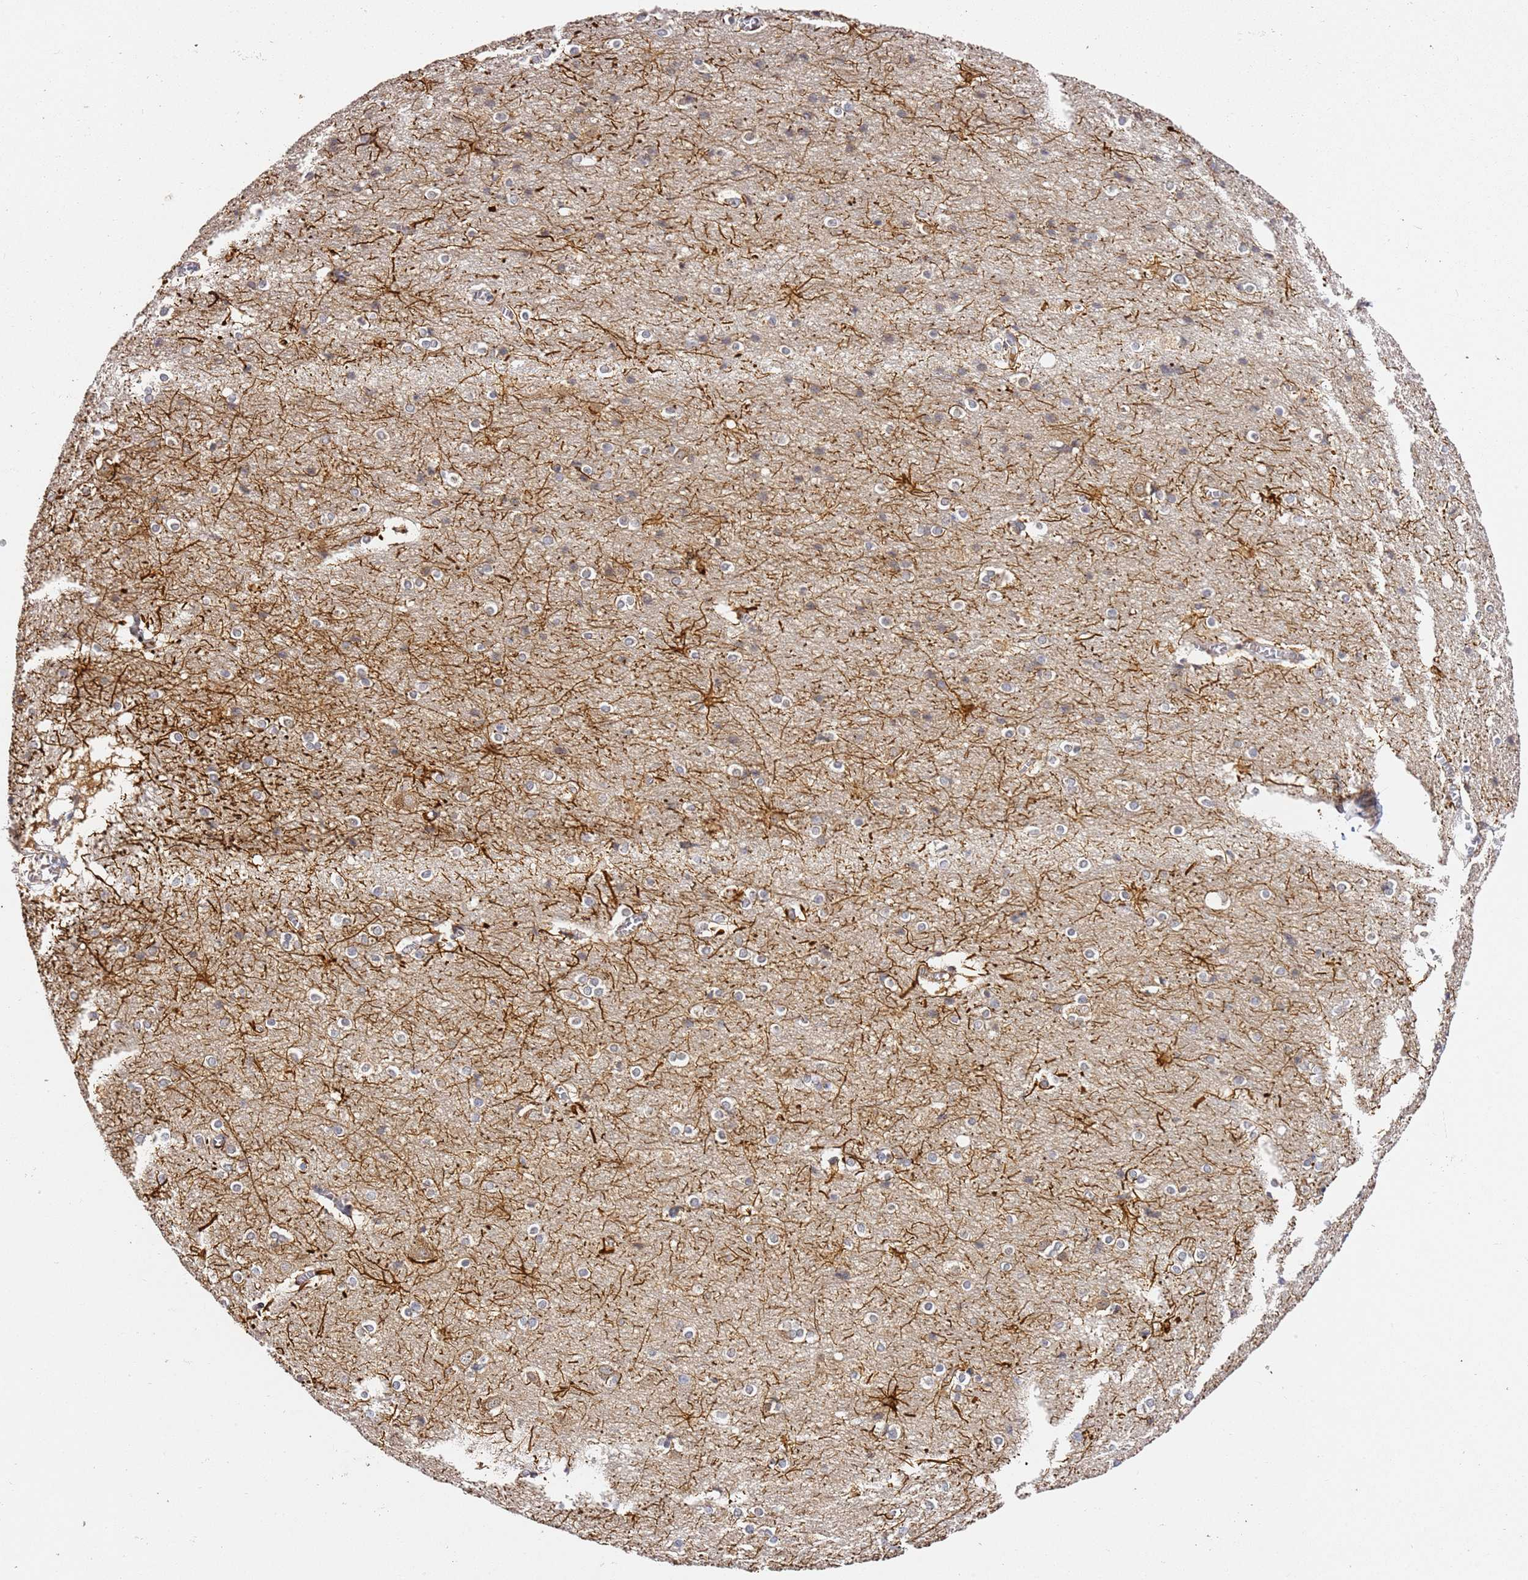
{"staining": {"intensity": "moderate", "quantity": ">75%", "location": "cytoplasmic/membranous"}, "tissue": "cerebral cortex", "cell_type": "Endothelial cells", "image_type": "normal", "snomed": [{"axis": "morphology", "description": "Normal tissue, NOS"}, {"axis": "topography", "description": "Cerebral cortex"}], "caption": "This micrograph displays IHC staining of unremarkable human cerebral cortex, with medium moderate cytoplasmic/membranous staining in about >75% of endothelial cells.", "gene": "OSBPL2", "patient": {"sex": "male", "age": 54}}